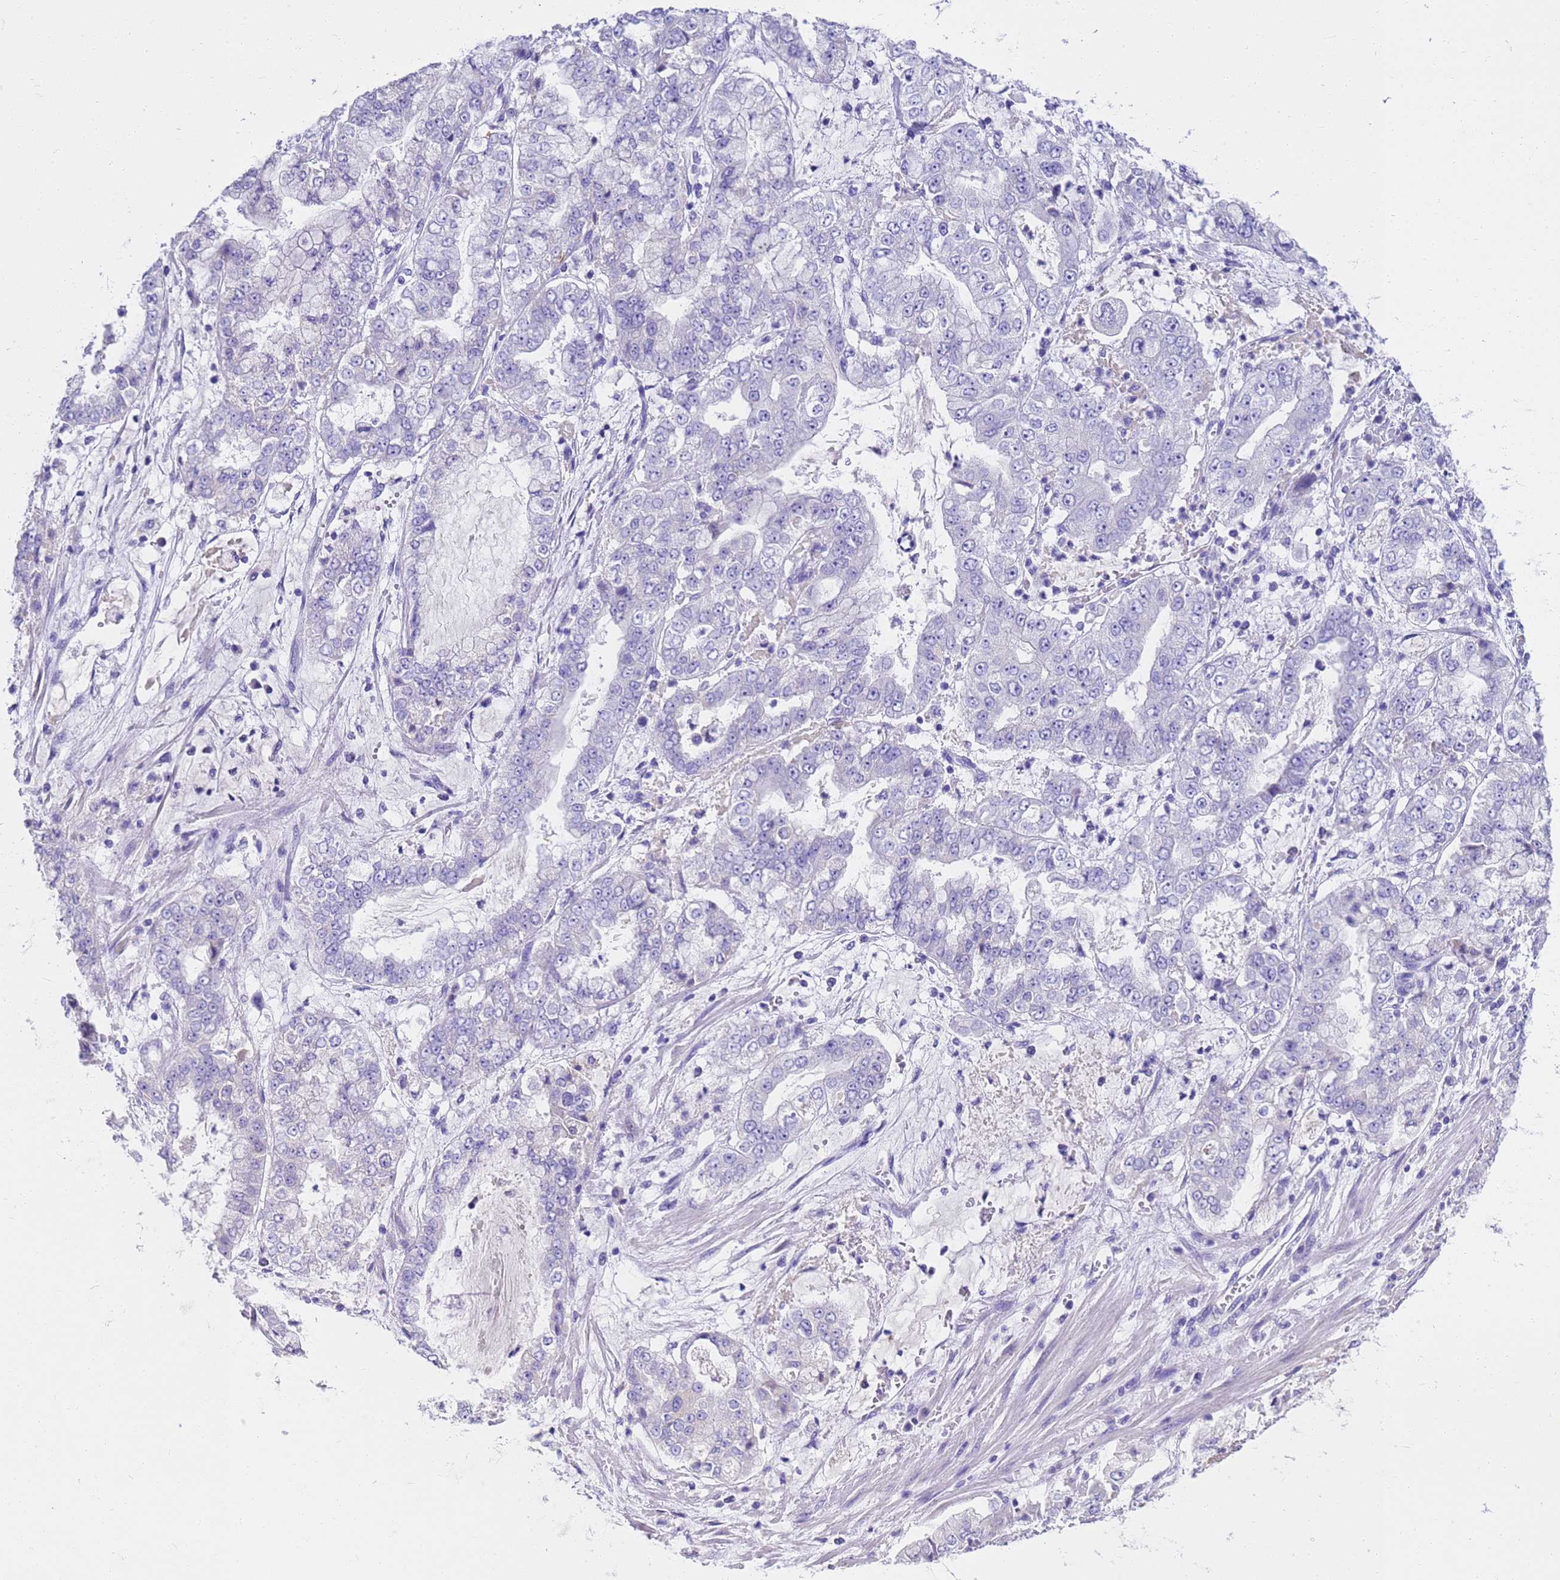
{"staining": {"intensity": "negative", "quantity": "none", "location": "none"}, "tissue": "stomach cancer", "cell_type": "Tumor cells", "image_type": "cancer", "snomed": [{"axis": "morphology", "description": "Adenocarcinoma, NOS"}, {"axis": "topography", "description": "Stomach"}], "caption": "This image is of stomach cancer stained with immunohistochemistry (IHC) to label a protein in brown with the nuclei are counter-stained blue. There is no positivity in tumor cells. Brightfield microscopy of immunohistochemistry (IHC) stained with DAB (brown) and hematoxylin (blue), captured at high magnification.", "gene": "MS4A13", "patient": {"sex": "male", "age": 76}}